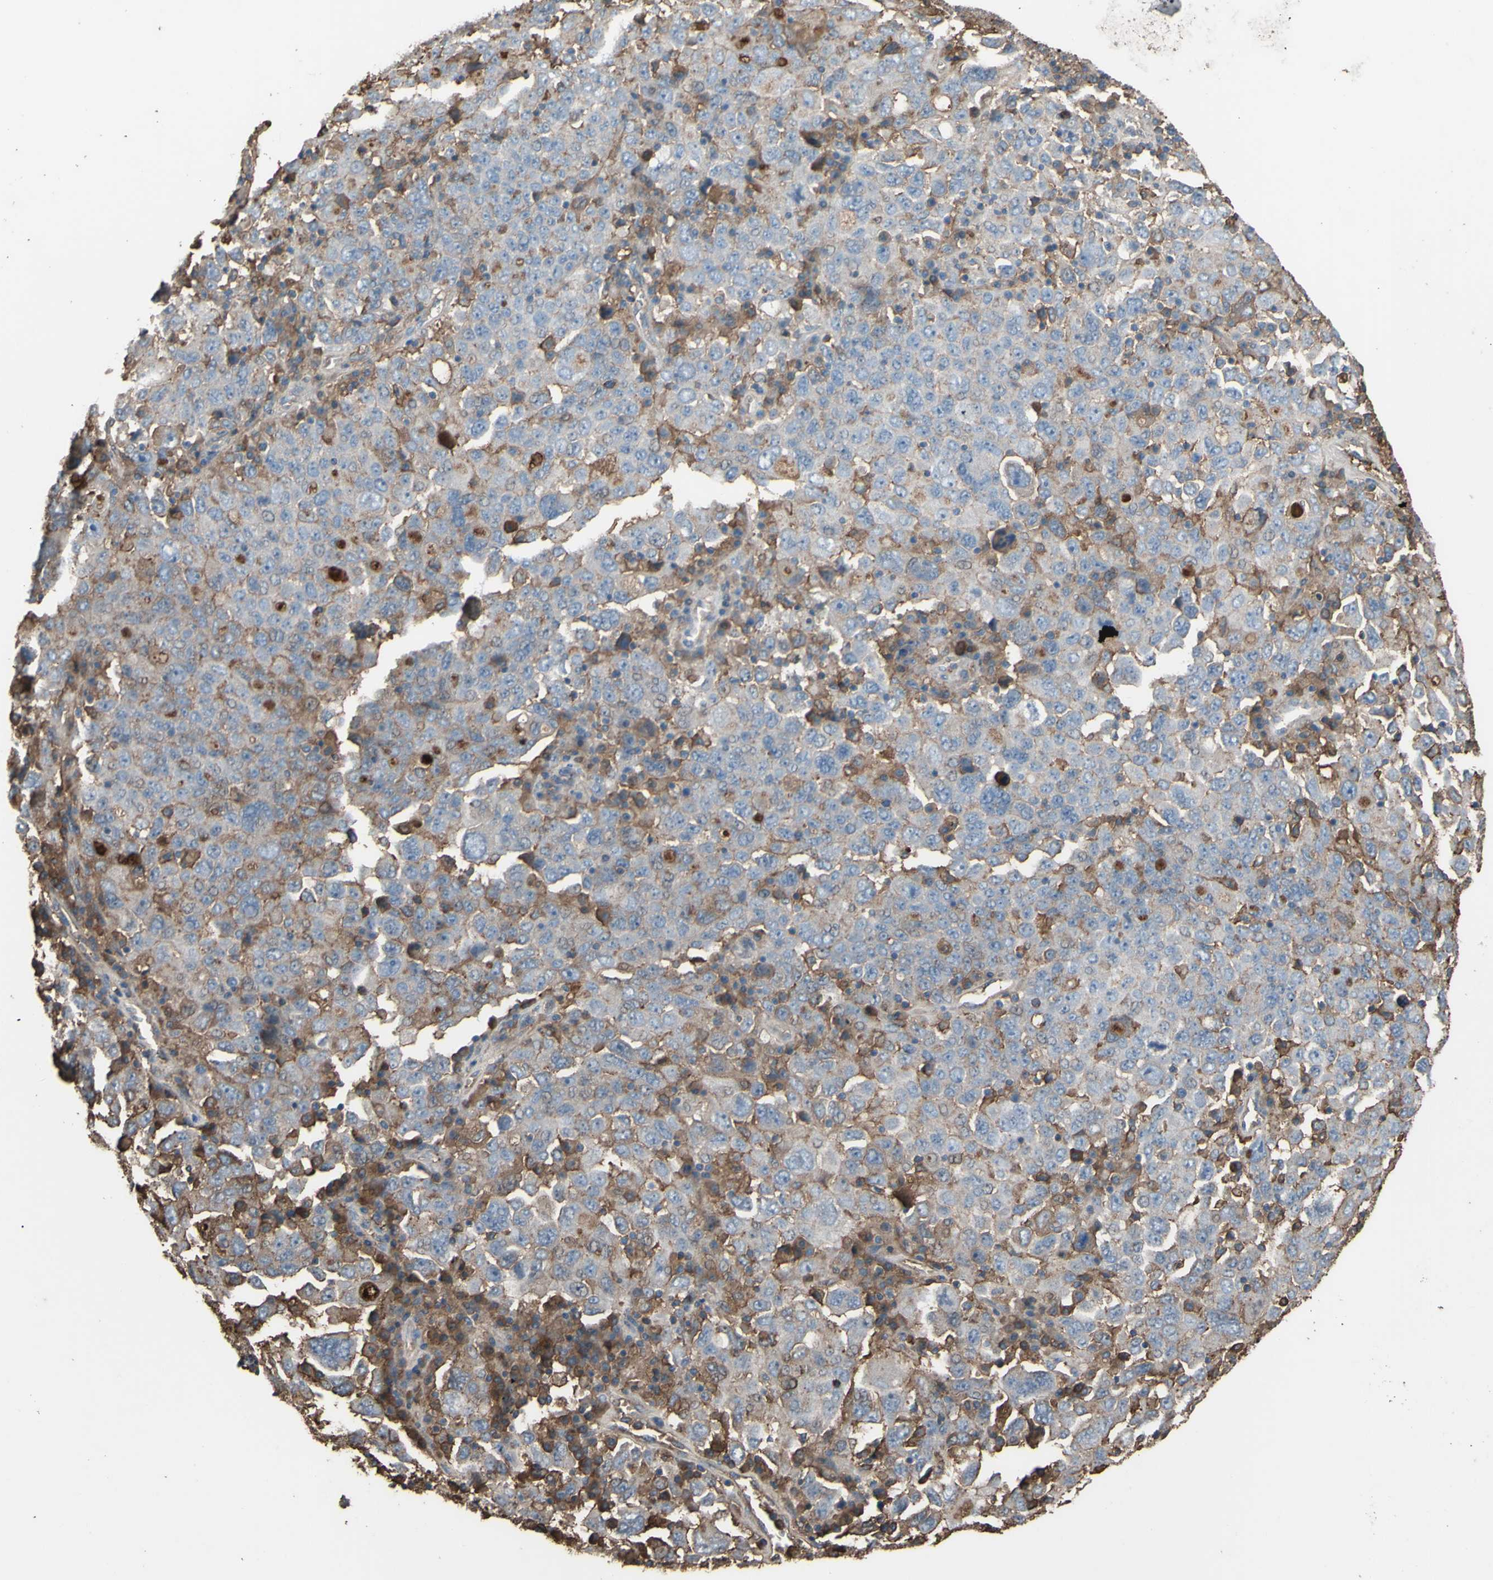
{"staining": {"intensity": "weak", "quantity": "25%-75%", "location": "cytoplasmic/membranous"}, "tissue": "ovarian cancer", "cell_type": "Tumor cells", "image_type": "cancer", "snomed": [{"axis": "morphology", "description": "Carcinoma, endometroid"}, {"axis": "topography", "description": "Ovary"}], "caption": "Protein staining by immunohistochemistry demonstrates weak cytoplasmic/membranous staining in about 25%-75% of tumor cells in ovarian endometroid carcinoma.", "gene": "PTGDS", "patient": {"sex": "female", "age": 62}}